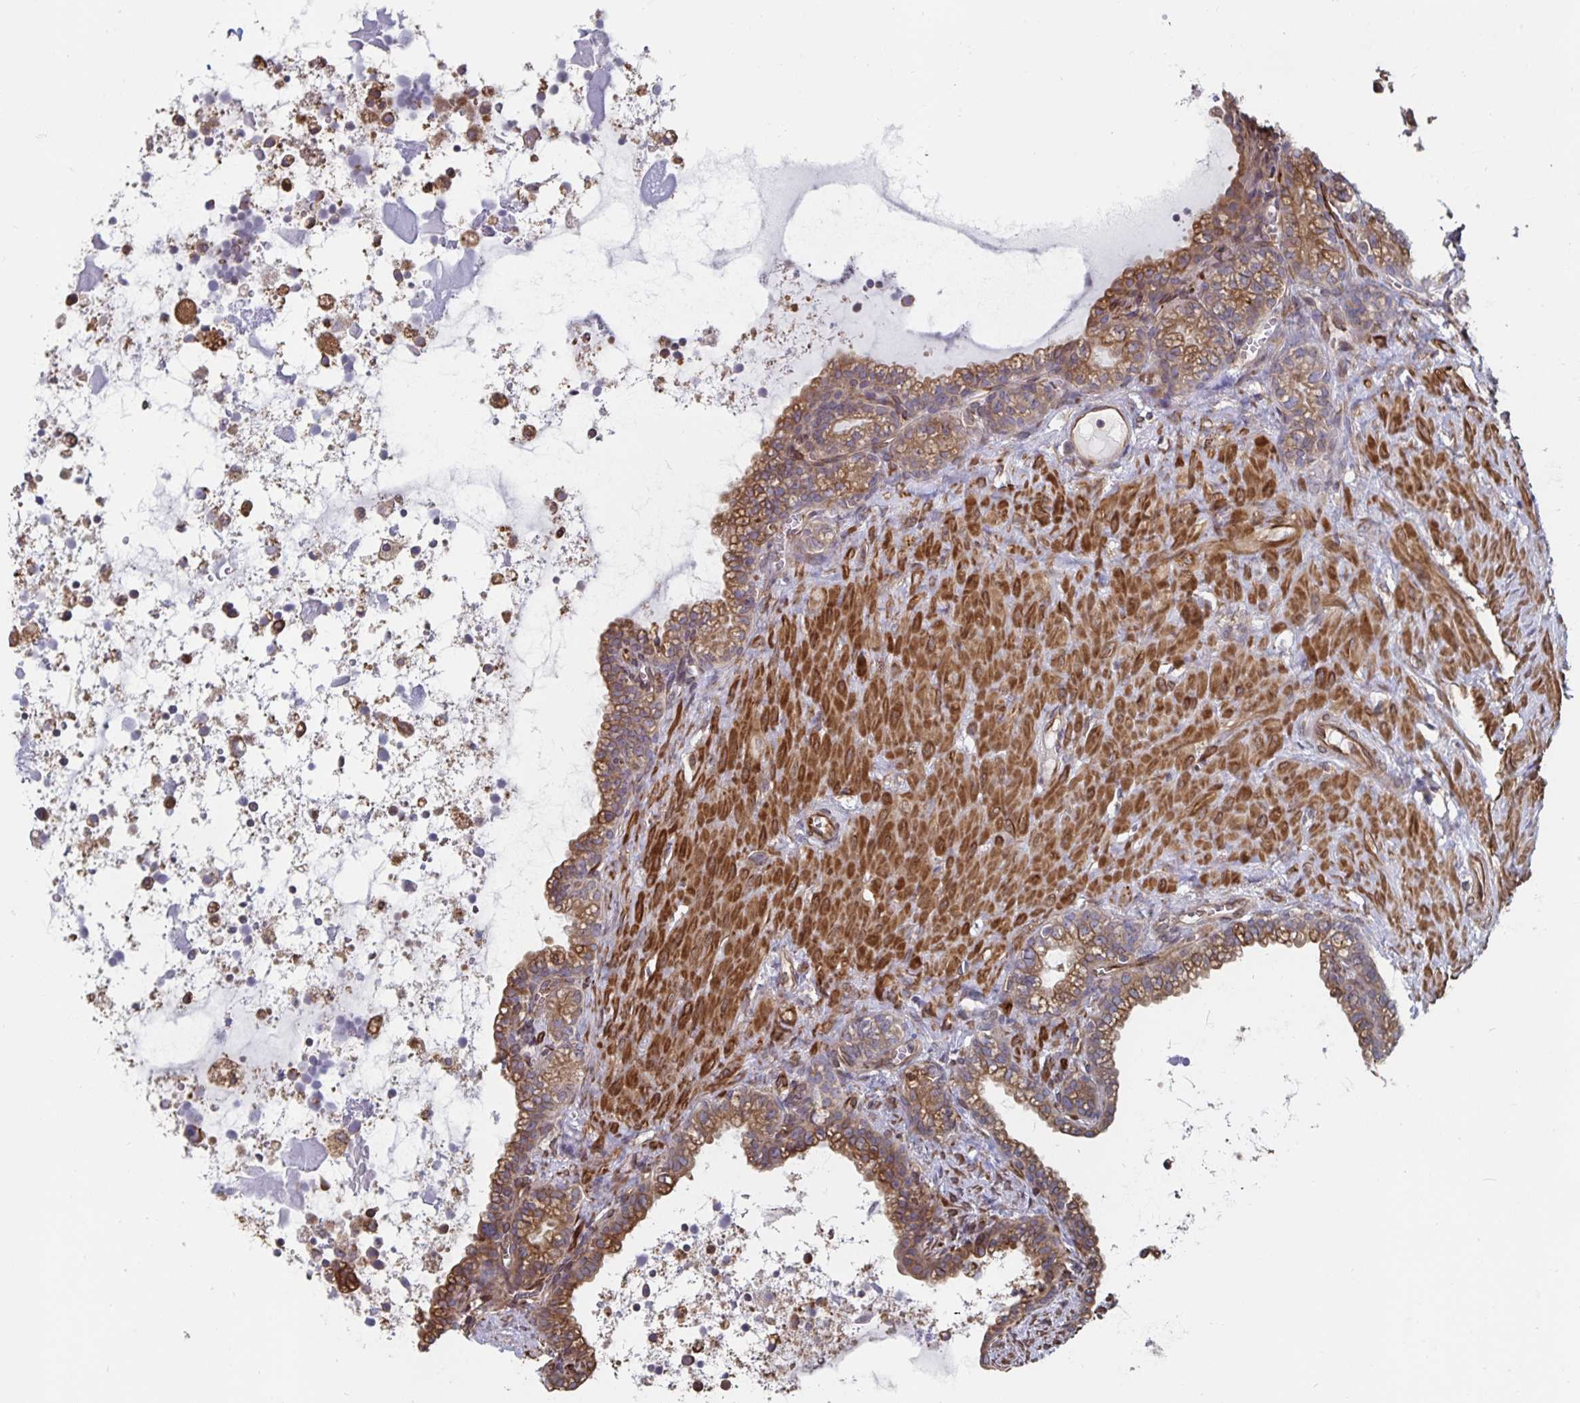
{"staining": {"intensity": "moderate", "quantity": ">75%", "location": "cytoplasmic/membranous"}, "tissue": "seminal vesicle", "cell_type": "Glandular cells", "image_type": "normal", "snomed": [{"axis": "morphology", "description": "Normal tissue, NOS"}, {"axis": "topography", "description": "Seminal veicle"}], "caption": "A medium amount of moderate cytoplasmic/membranous staining is seen in approximately >75% of glandular cells in benign seminal vesicle.", "gene": "BCAP29", "patient": {"sex": "male", "age": 76}}